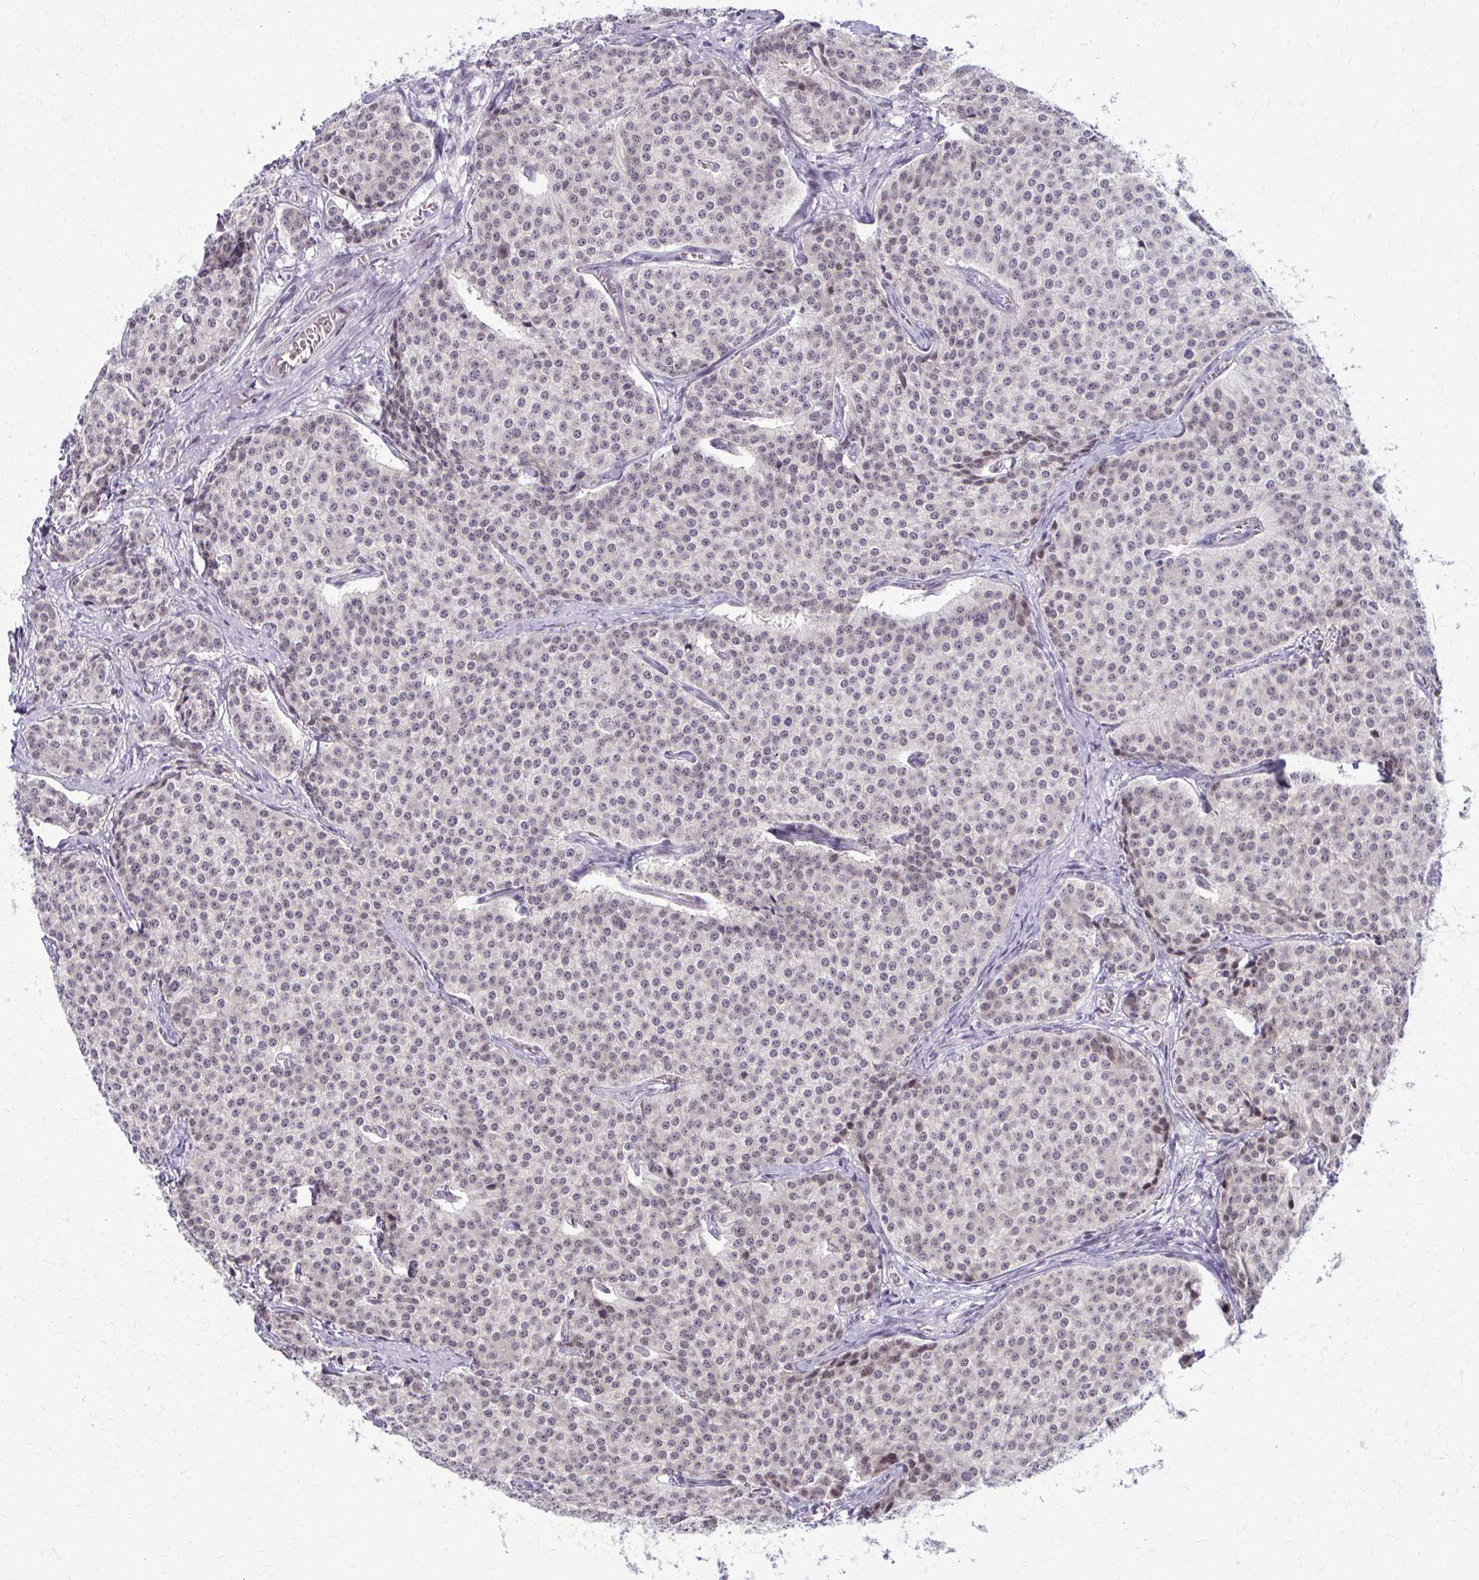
{"staining": {"intensity": "weak", "quantity": "25%-75%", "location": "nuclear"}, "tissue": "carcinoid", "cell_type": "Tumor cells", "image_type": "cancer", "snomed": [{"axis": "morphology", "description": "Carcinoid, malignant, NOS"}, {"axis": "topography", "description": "Small intestine"}], "caption": "IHC photomicrograph of neoplastic tissue: carcinoid stained using immunohistochemistry displays low levels of weak protein expression localized specifically in the nuclear of tumor cells, appearing as a nuclear brown color.", "gene": "MAF1", "patient": {"sex": "female", "age": 64}}